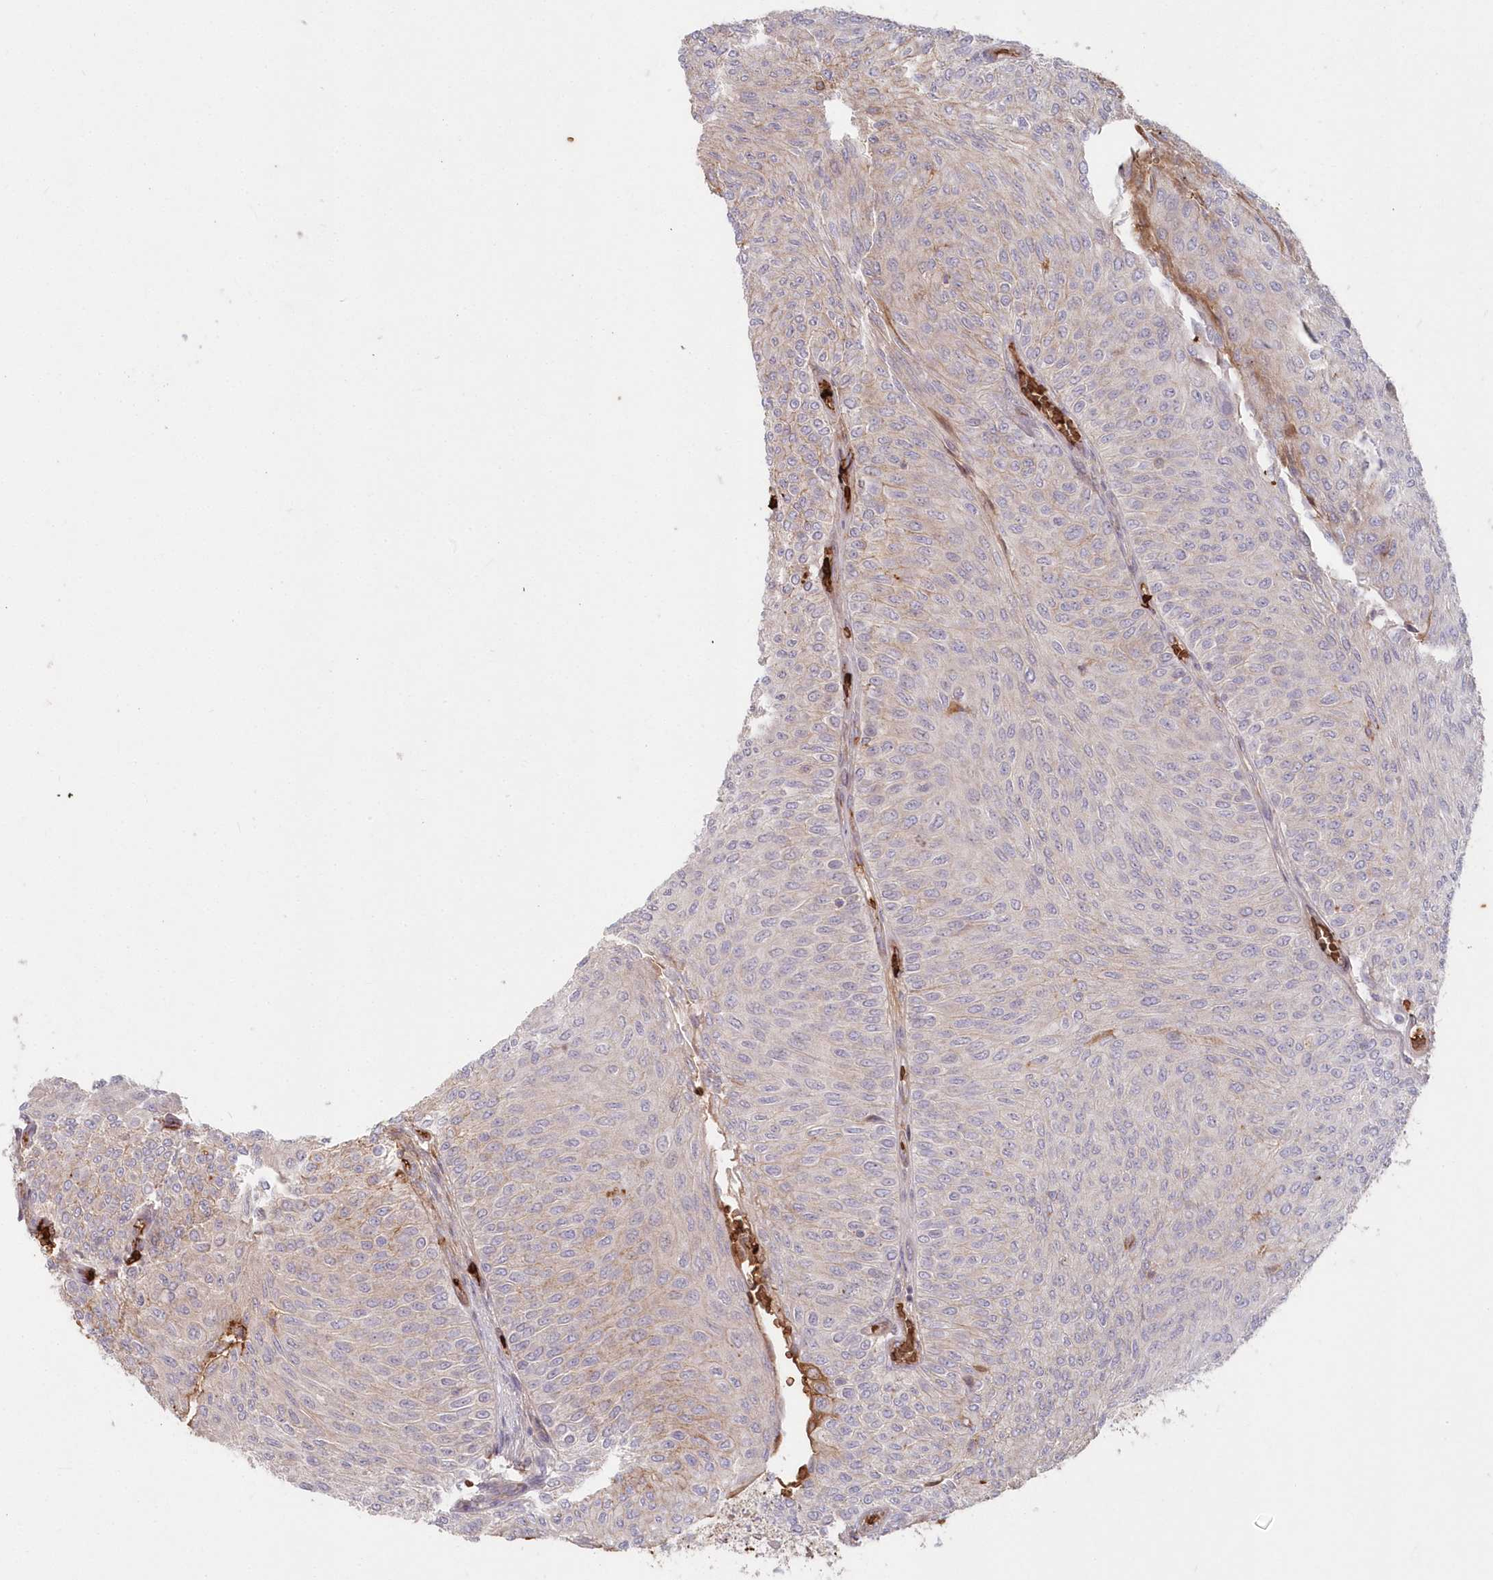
{"staining": {"intensity": "moderate", "quantity": "<25%", "location": "cytoplasmic/membranous"}, "tissue": "urothelial cancer", "cell_type": "Tumor cells", "image_type": "cancer", "snomed": [{"axis": "morphology", "description": "Urothelial carcinoma, Low grade"}, {"axis": "topography", "description": "Urinary bladder"}], "caption": "Immunohistochemistry (DAB (3,3'-diaminobenzidine)) staining of urothelial carcinoma (low-grade) exhibits moderate cytoplasmic/membranous protein expression in approximately <25% of tumor cells.", "gene": "SERINC1", "patient": {"sex": "male", "age": 78}}